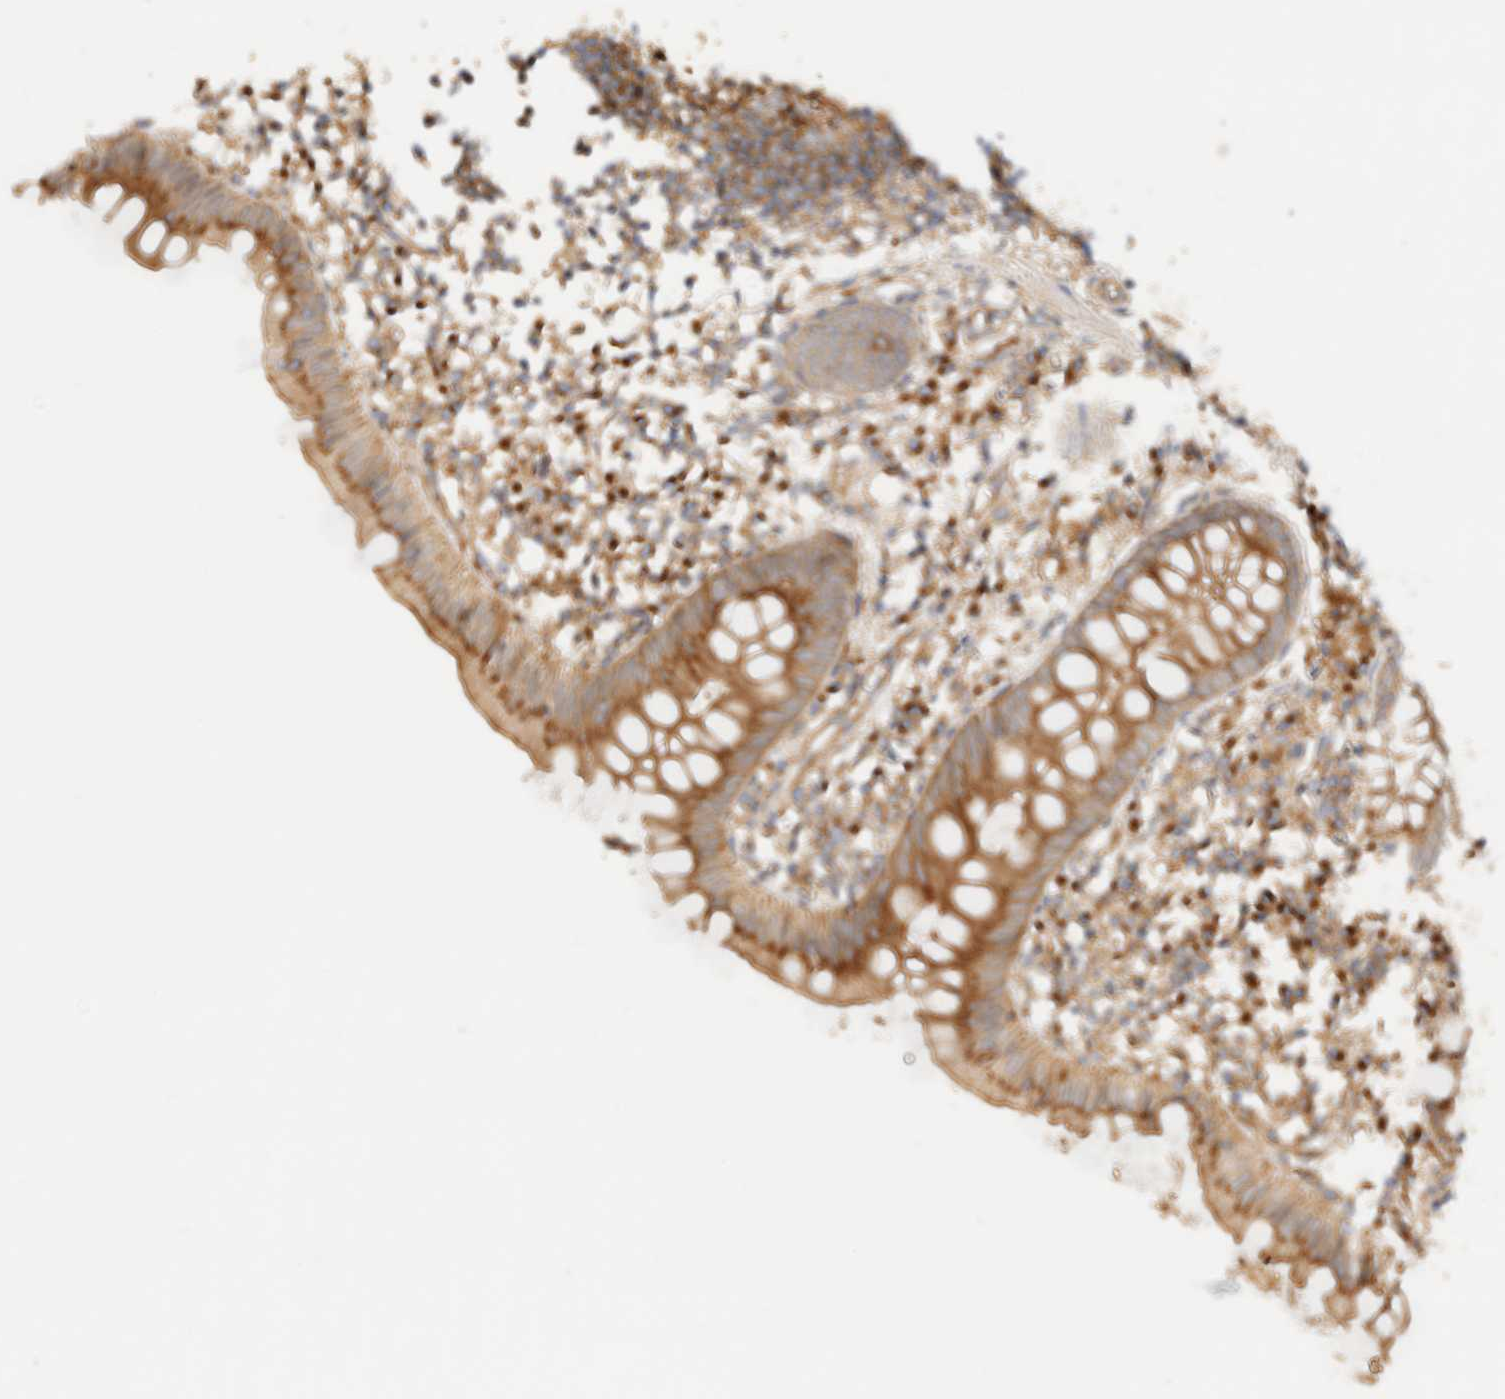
{"staining": {"intensity": "moderate", "quantity": ">75%", "location": "cytoplasmic/membranous"}, "tissue": "appendix", "cell_type": "Glandular cells", "image_type": "normal", "snomed": [{"axis": "morphology", "description": "Normal tissue, NOS"}, {"axis": "topography", "description": "Appendix"}], "caption": "Immunohistochemical staining of normal human appendix reveals medium levels of moderate cytoplasmic/membranous expression in about >75% of glandular cells.", "gene": "RABEP1", "patient": {"sex": "female", "age": 20}}